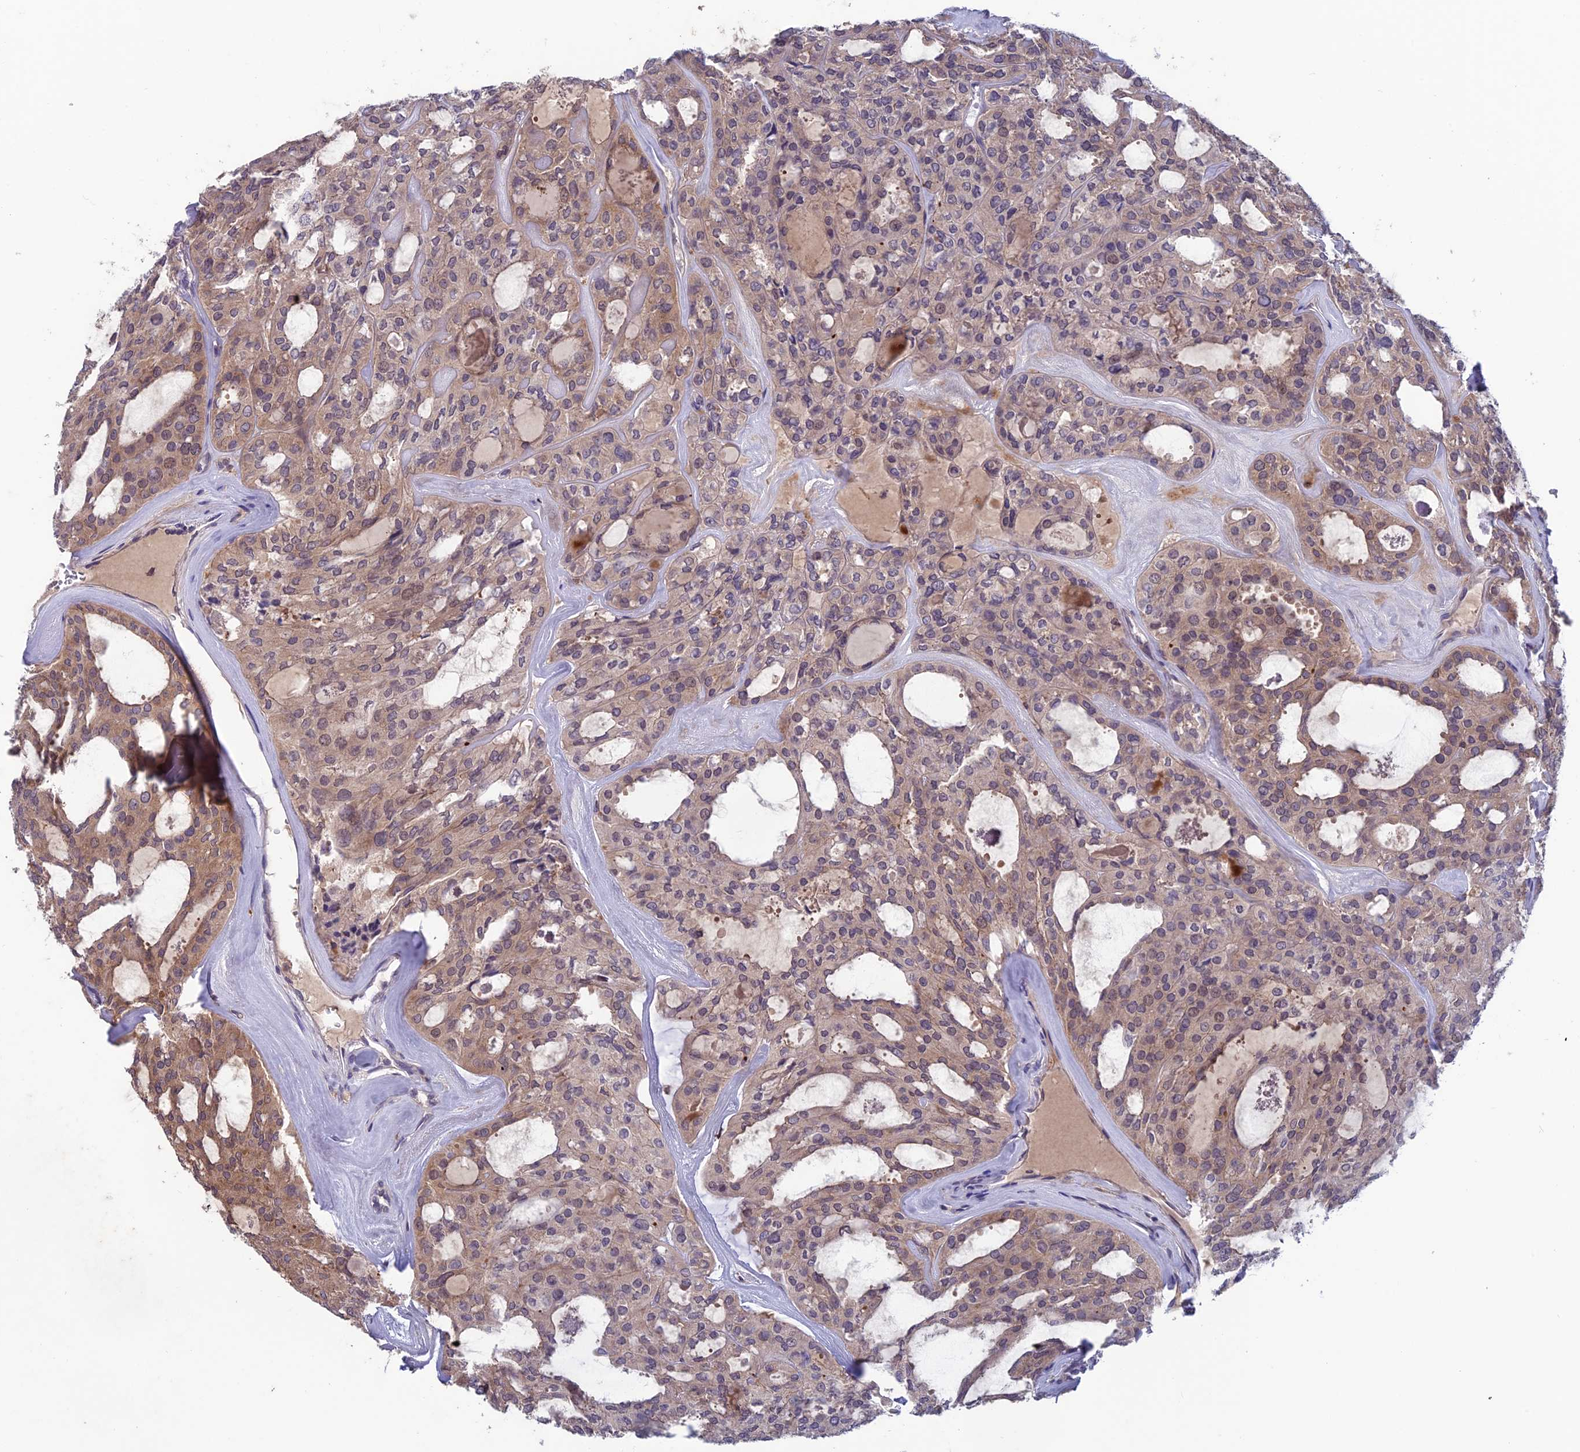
{"staining": {"intensity": "weak", "quantity": ">75%", "location": "cytoplasmic/membranous"}, "tissue": "thyroid cancer", "cell_type": "Tumor cells", "image_type": "cancer", "snomed": [{"axis": "morphology", "description": "Follicular adenoma carcinoma, NOS"}, {"axis": "topography", "description": "Thyroid gland"}], "caption": "Immunohistochemical staining of thyroid follicular adenoma carcinoma displays low levels of weak cytoplasmic/membranous protein staining in about >75% of tumor cells.", "gene": "MAST2", "patient": {"sex": "male", "age": 75}}